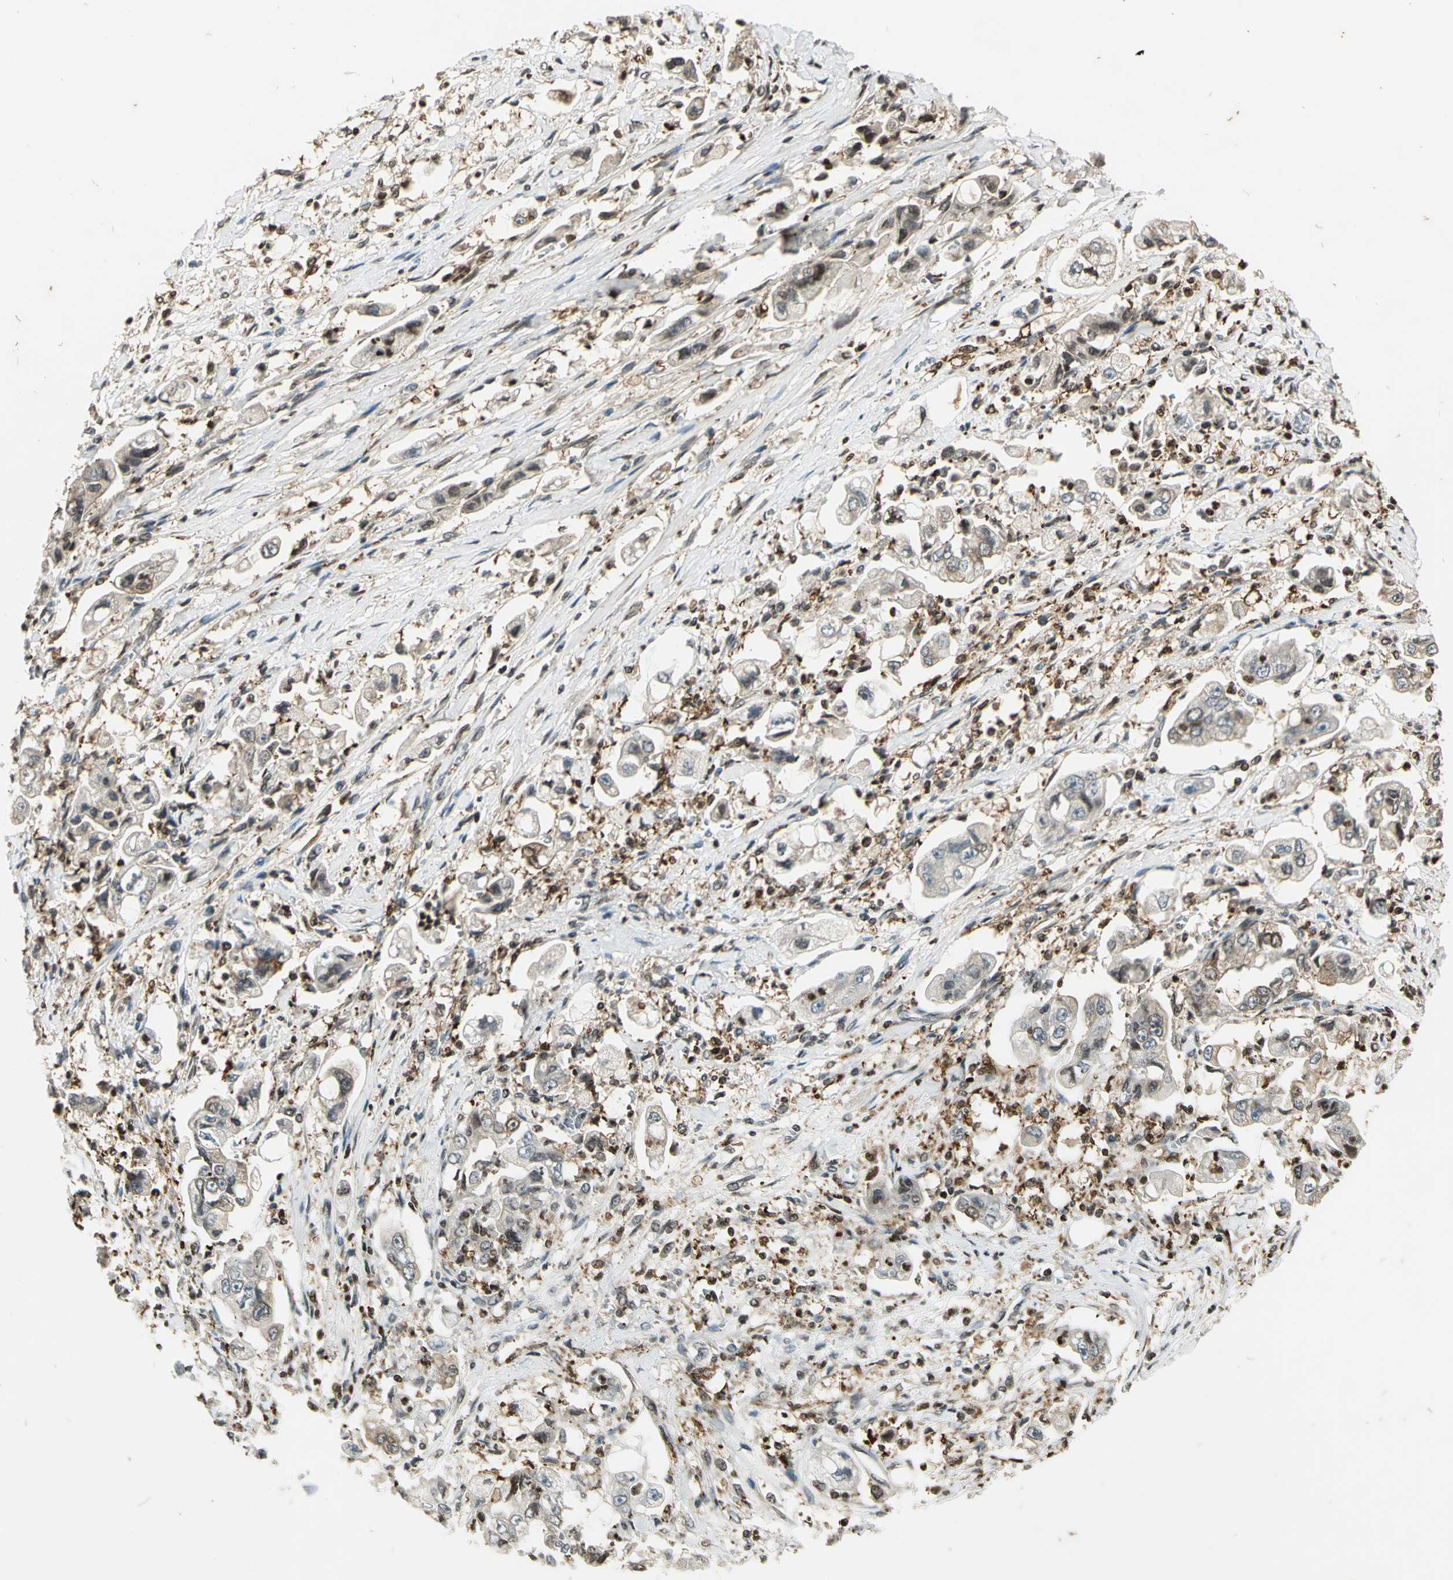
{"staining": {"intensity": "moderate", "quantity": ">75%", "location": "cytoplasmic/membranous,nuclear"}, "tissue": "stomach cancer", "cell_type": "Tumor cells", "image_type": "cancer", "snomed": [{"axis": "morphology", "description": "Adenocarcinoma, NOS"}, {"axis": "topography", "description": "Stomach"}], "caption": "Immunohistochemistry of human stomach cancer (adenocarcinoma) exhibits medium levels of moderate cytoplasmic/membranous and nuclear expression in about >75% of tumor cells.", "gene": "LGALS3", "patient": {"sex": "male", "age": 62}}